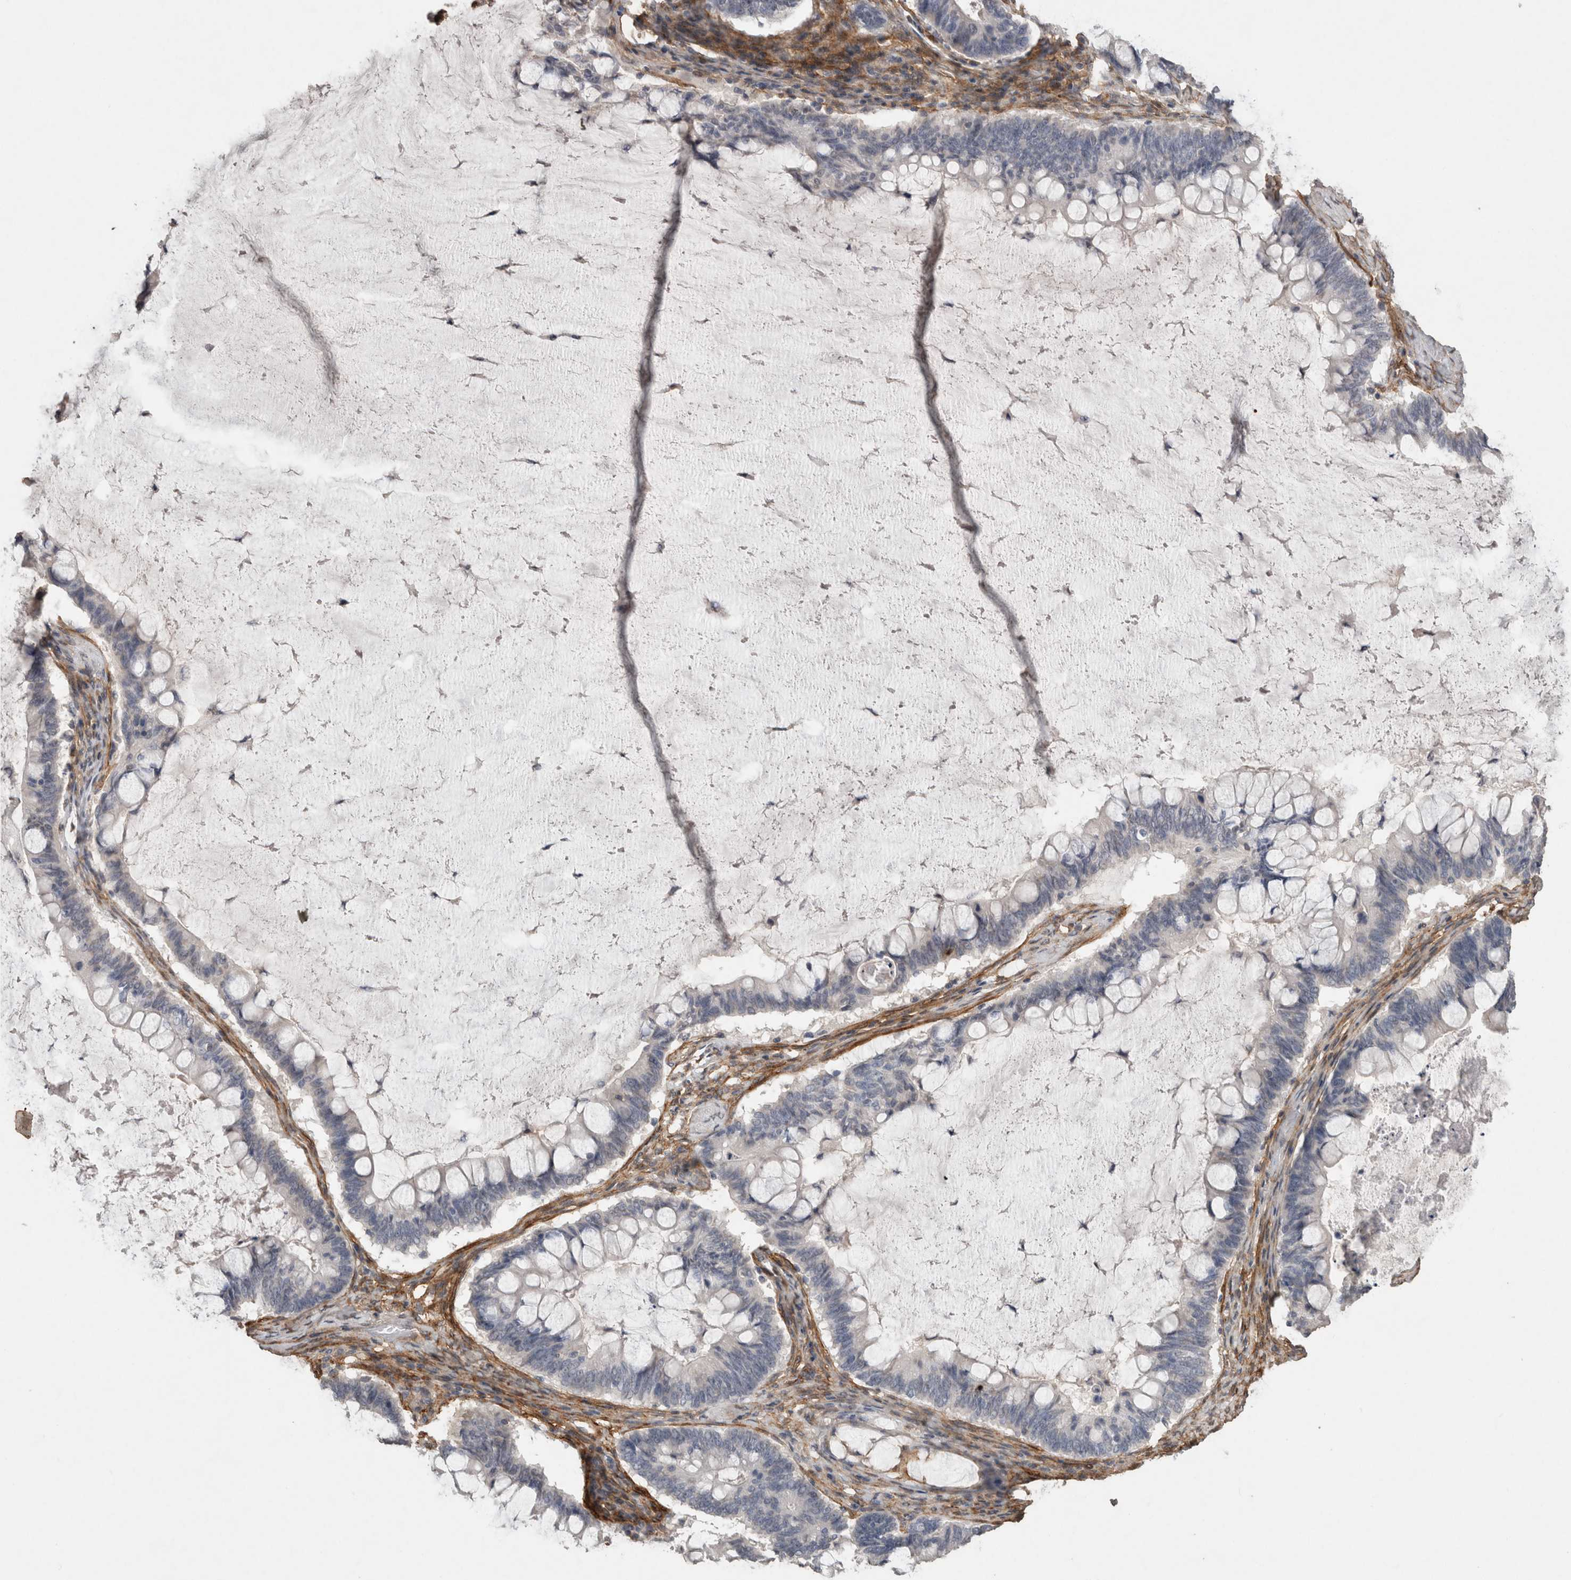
{"staining": {"intensity": "negative", "quantity": "none", "location": "none"}, "tissue": "ovarian cancer", "cell_type": "Tumor cells", "image_type": "cancer", "snomed": [{"axis": "morphology", "description": "Cystadenocarcinoma, mucinous, NOS"}, {"axis": "topography", "description": "Ovary"}], "caption": "DAB (3,3'-diaminobenzidine) immunohistochemical staining of human ovarian cancer (mucinous cystadenocarcinoma) shows no significant positivity in tumor cells.", "gene": "RECK", "patient": {"sex": "female", "age": 61}}